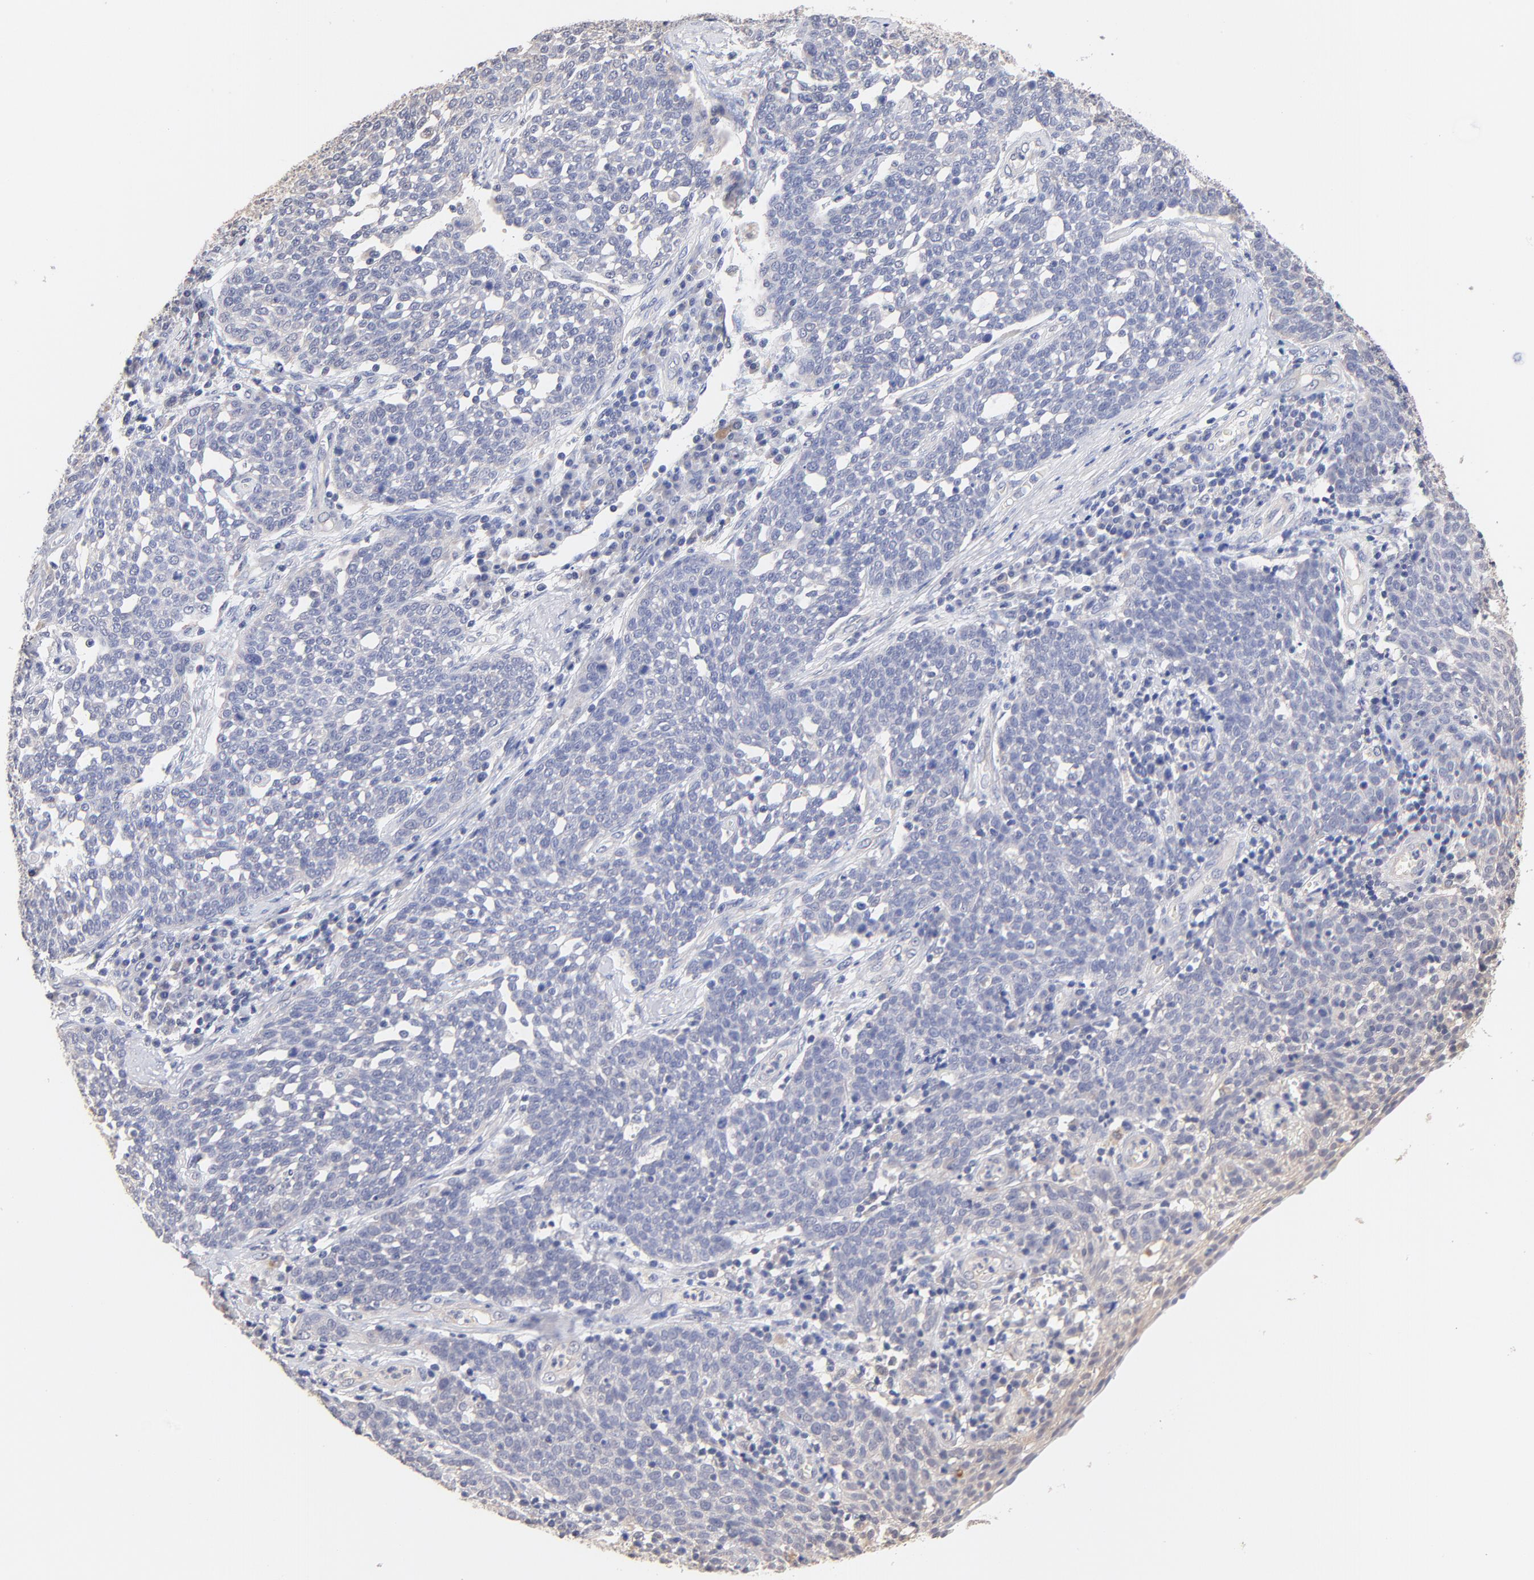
{"staining": {"intensity": "negative", "quantity": "none", "location": "none"}, "tissue": "cervical cancer", "cell_type": "Tumor cells", "image_type": "cancer", "snomed": [{"axis": "morphology", "description": "Squamous cell carcinoma, NOS"}, {"axis": "topography", "description": "Cervix"}], "caption": "IHC of squamous cell carcinoma (cervical) exhibits no staining in tumor cells. The staining is performed using DAB (3,3'-diaminobenzidine) brown chromogen with nuclei counter-stained in using hematoxylin.", "gene": "RIBC2", "patient": {"sex": "female", "age": 34}}